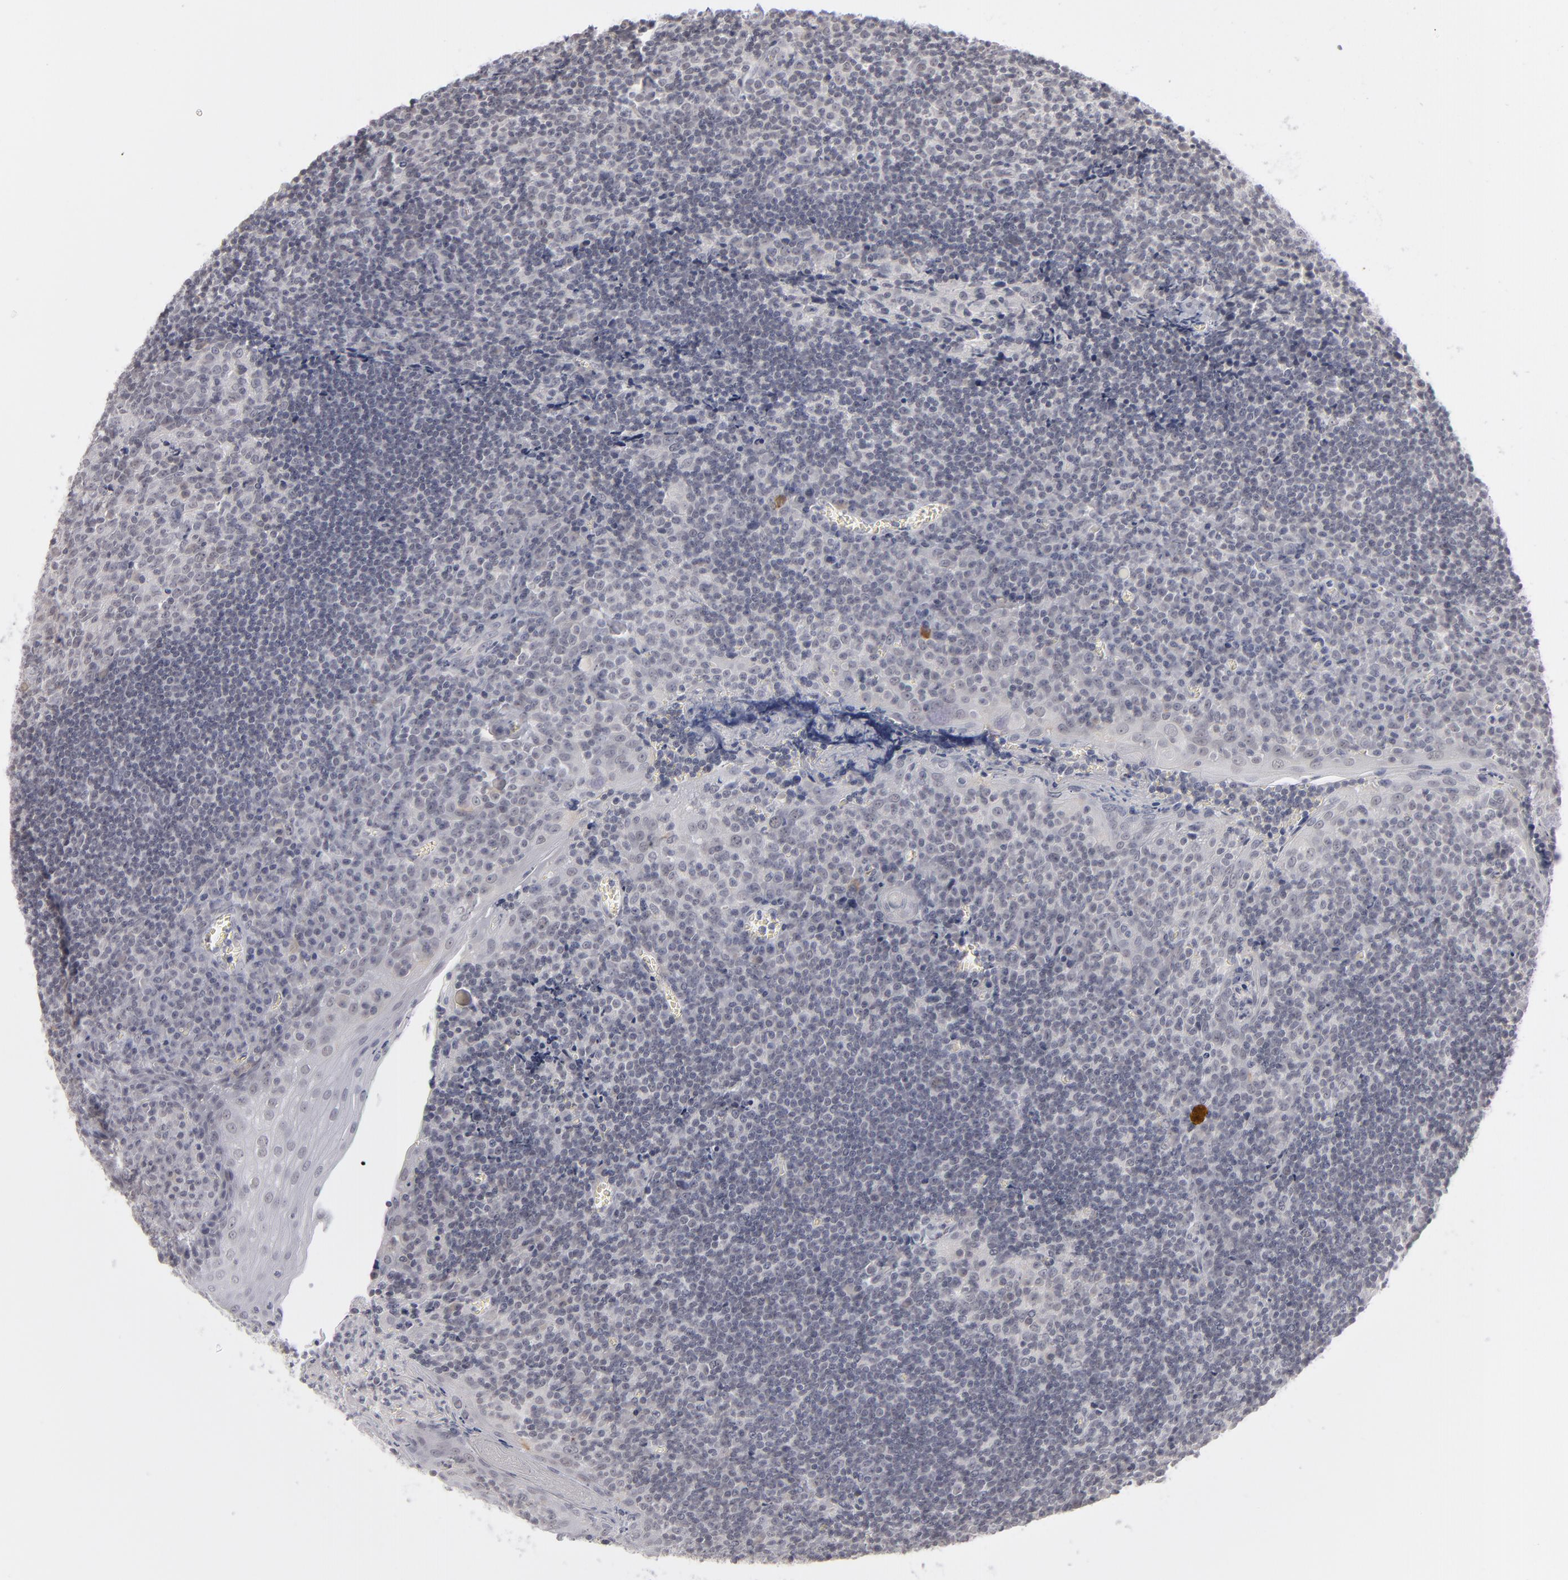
{"staining": {"intensity": "negative", "quantity": "none", "location": "none"}, "tissue": "tonsil", "cell_type": "Germinal center cells", "image_type": "normal", "snomed": [{"axis": "morphology", "description": "Normal tissue, NOS"}, {"axis": "topography", "description": "Tonsil"}], "caption": "Germinal center cells show no significant protein staining in normal tonsil. The staining is performed using DAB (3,3'-diaminobenzidine) brown chromogen with nuclei counter-stained in using hematoxylin.", "gene": "KIAA1210", "patient": {"sex": "male", "age": 20}}